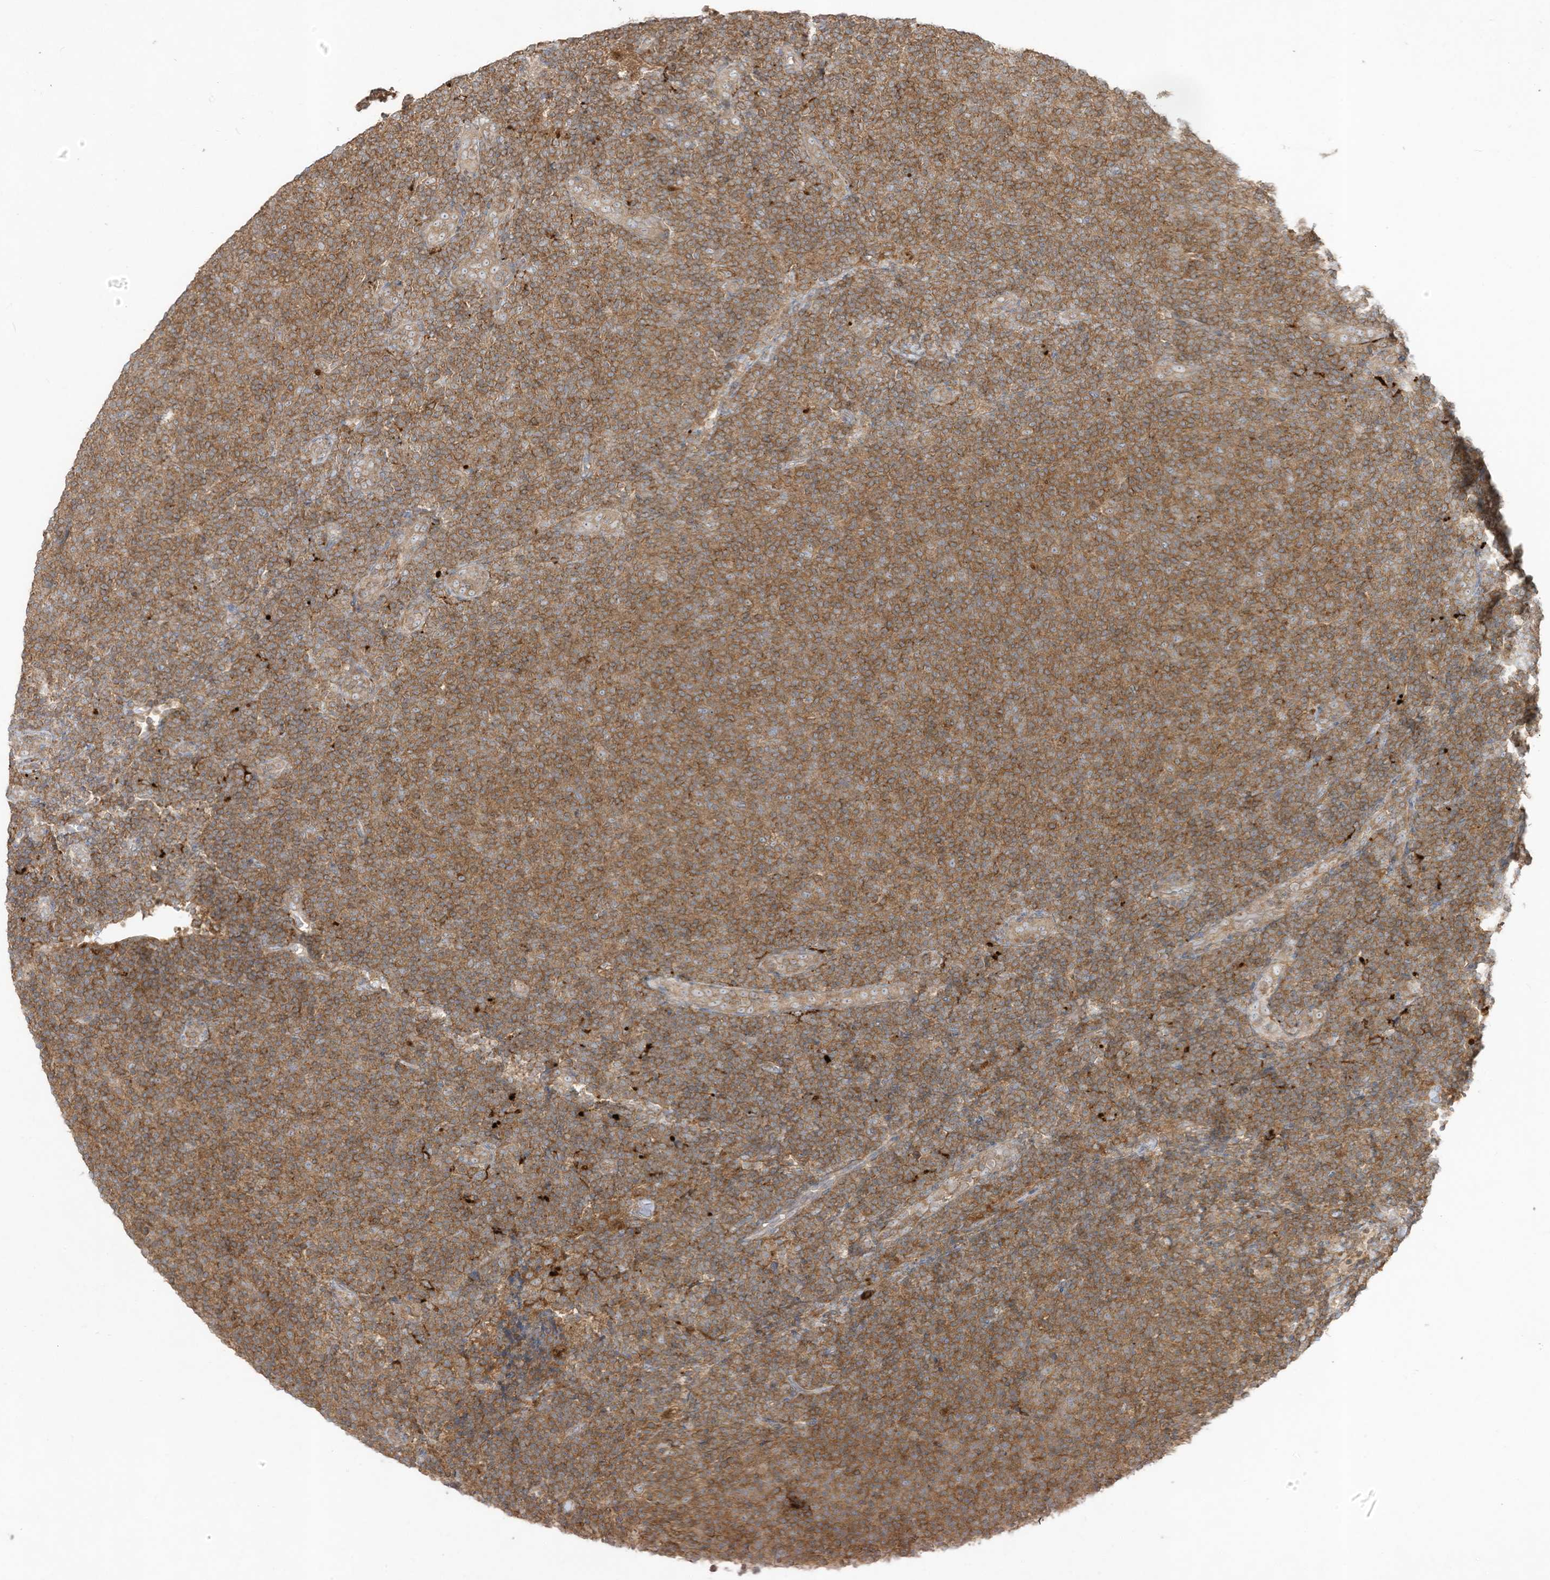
{"staining": {"intensity": "moderate", "quantity": ">75%", "location": "cytoplasmic/membranous"}, "tissue": "lymphoma", "cell_type": "Tumor cells", "image_type": "cancer", "snomed": [{"axis": "morphology", "description": "Malignant lymphoma, non-Hodgkin's type, Low grade"}, {"axis": "topography", "description": "Lymph node"}], "caption": "Protein expression by immunohistochemistry (IHC) shows moderate cytoplasmic/membranous staining in approximately >75% of tumor cells in lymphoma.", "gene": "LDAH", "patient": {"sex": "male", "age": 66}}